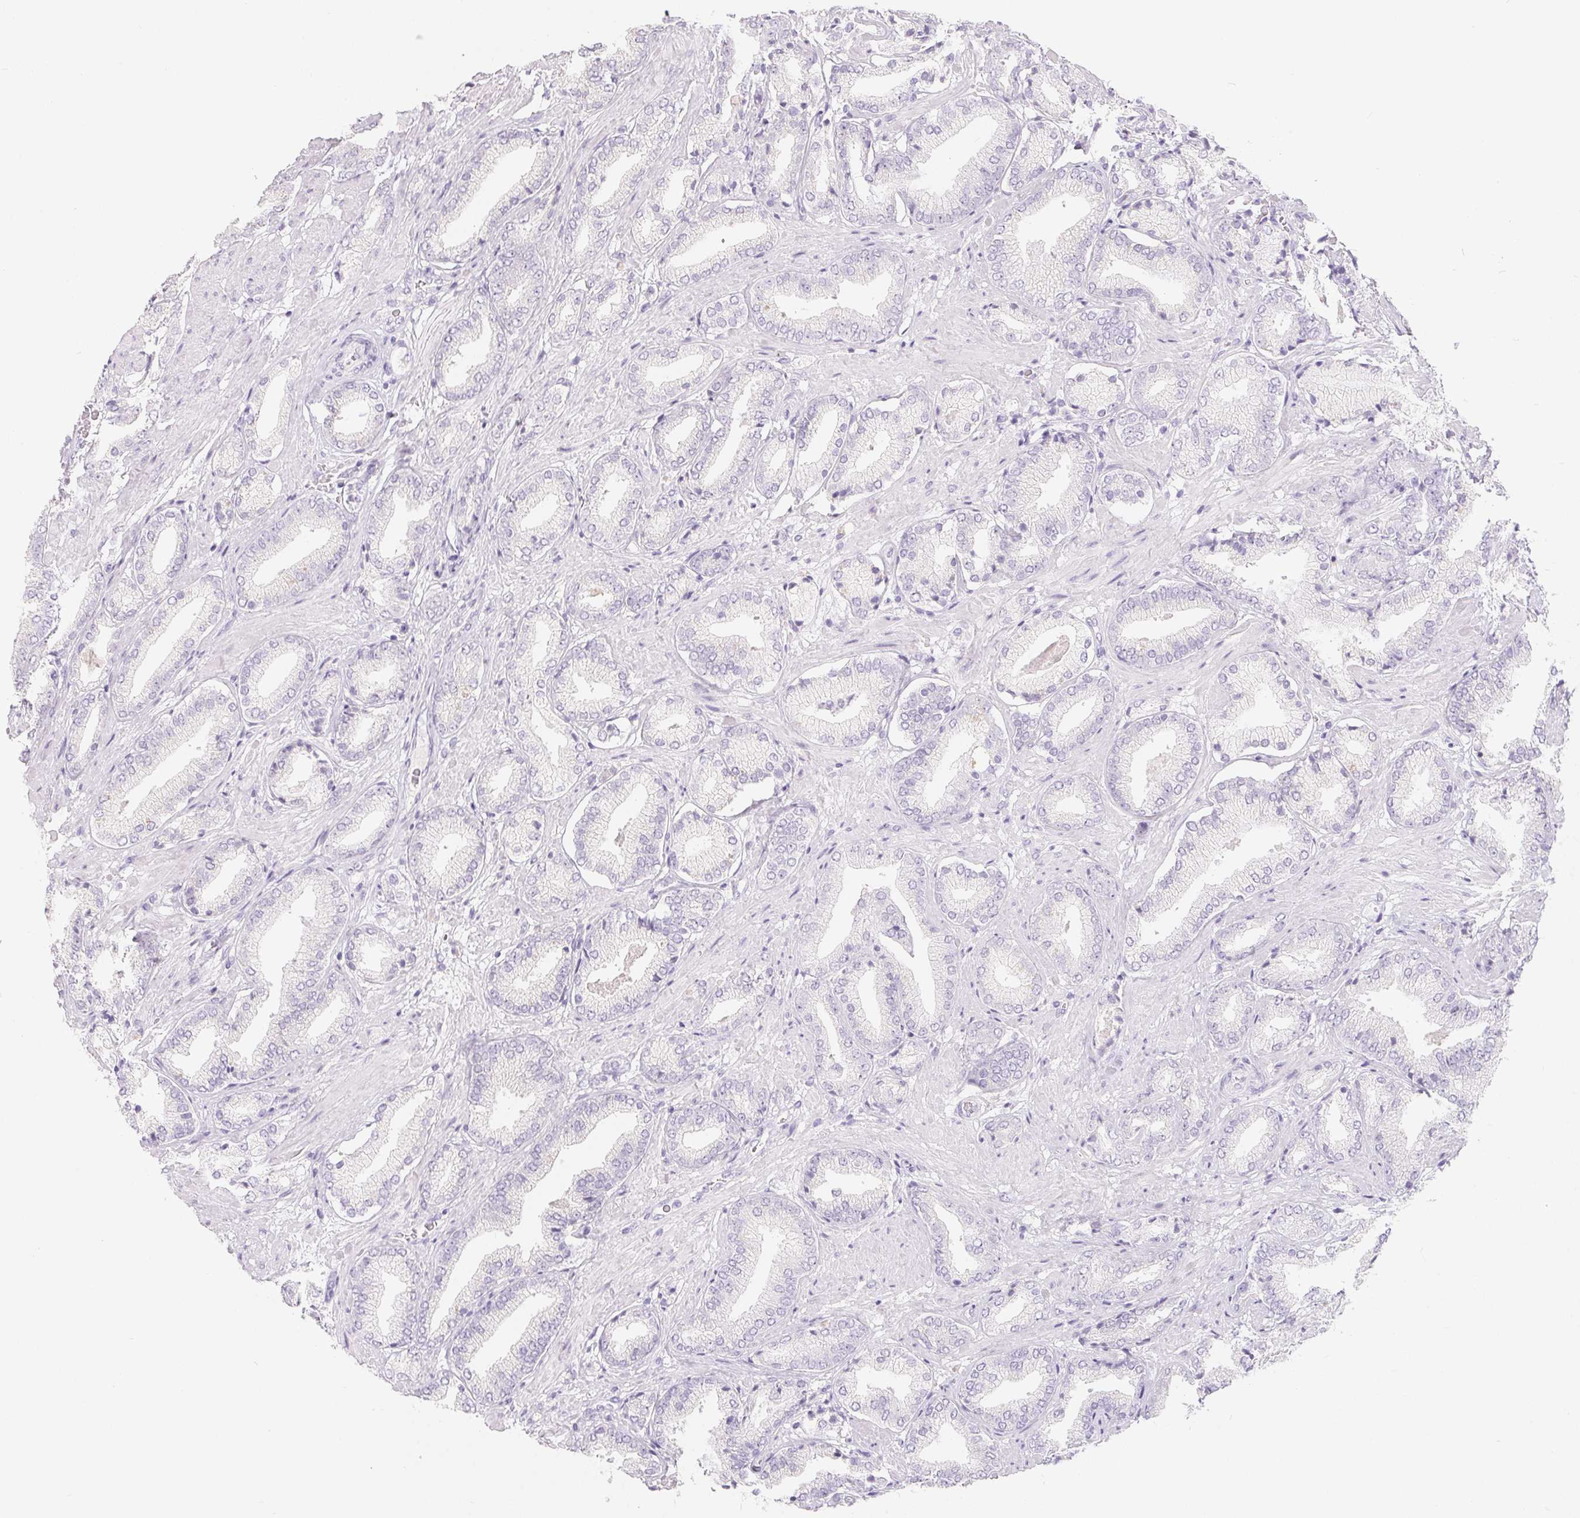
{"staining": {"intensity": "negative", "quantity": "none", "location": "none"}, "tissue": "prostate cancer", "cell_type": "Tumor cells", "image_type": "cancer", "snomed": [{"axis": "morphology", "description": "Adenocarcinoma, High grade"}, {"axis": "topography", "description": "Prostate"}], "caption": "Protein analysis of high-grade adenocarcinoma (prostate) displays no significant expression in tumor cells.", "gene": "SPACA5B", "patient": {"sex": "male", "age": 56}}